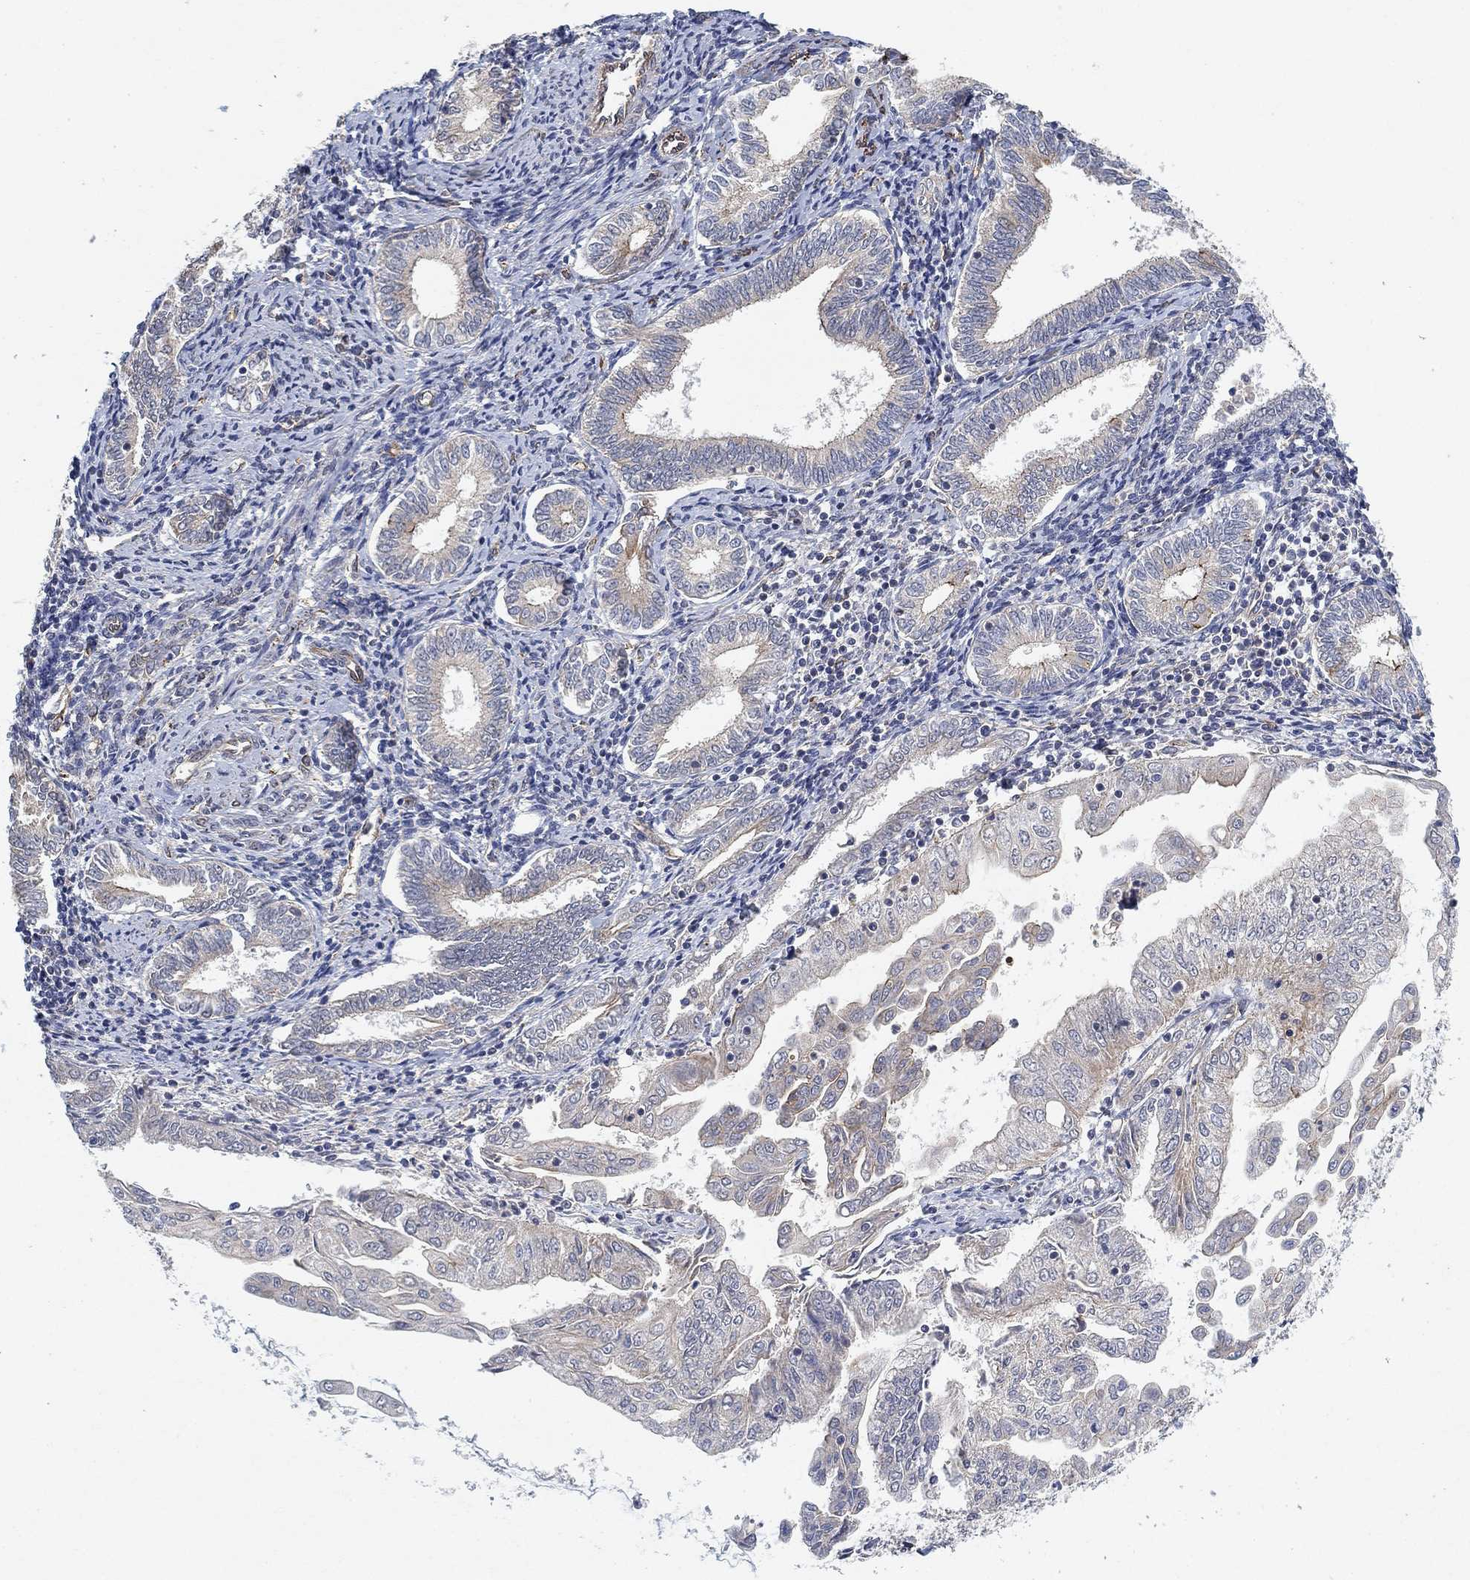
{"staining": {"intensity": "moderate", "quantity": "<25%", "location": "cytoplasmic/membranous"}, "tissue": "endometrial cancer", "cell_type": "Tumor cells", "image_type": "cancer", "snomed": [{"axis": "morphology", "description": "Adenocarcinoma, NOS"}, {"axis": "topography", "description": "Endometrium"}], "caption": "Immunohistochemistry histopathology image of neoplastic tissue: human adenocarcinoma (endometrial) stained using IHC exhibits low levels of moderate protein expression localized specifically in the cytoplasmic/membranous of tumor cells, appearing as a cytoplasmic/membranous brown color.", "gene": "MCUR1", "patient": {"sex": "female", "age": 56}}